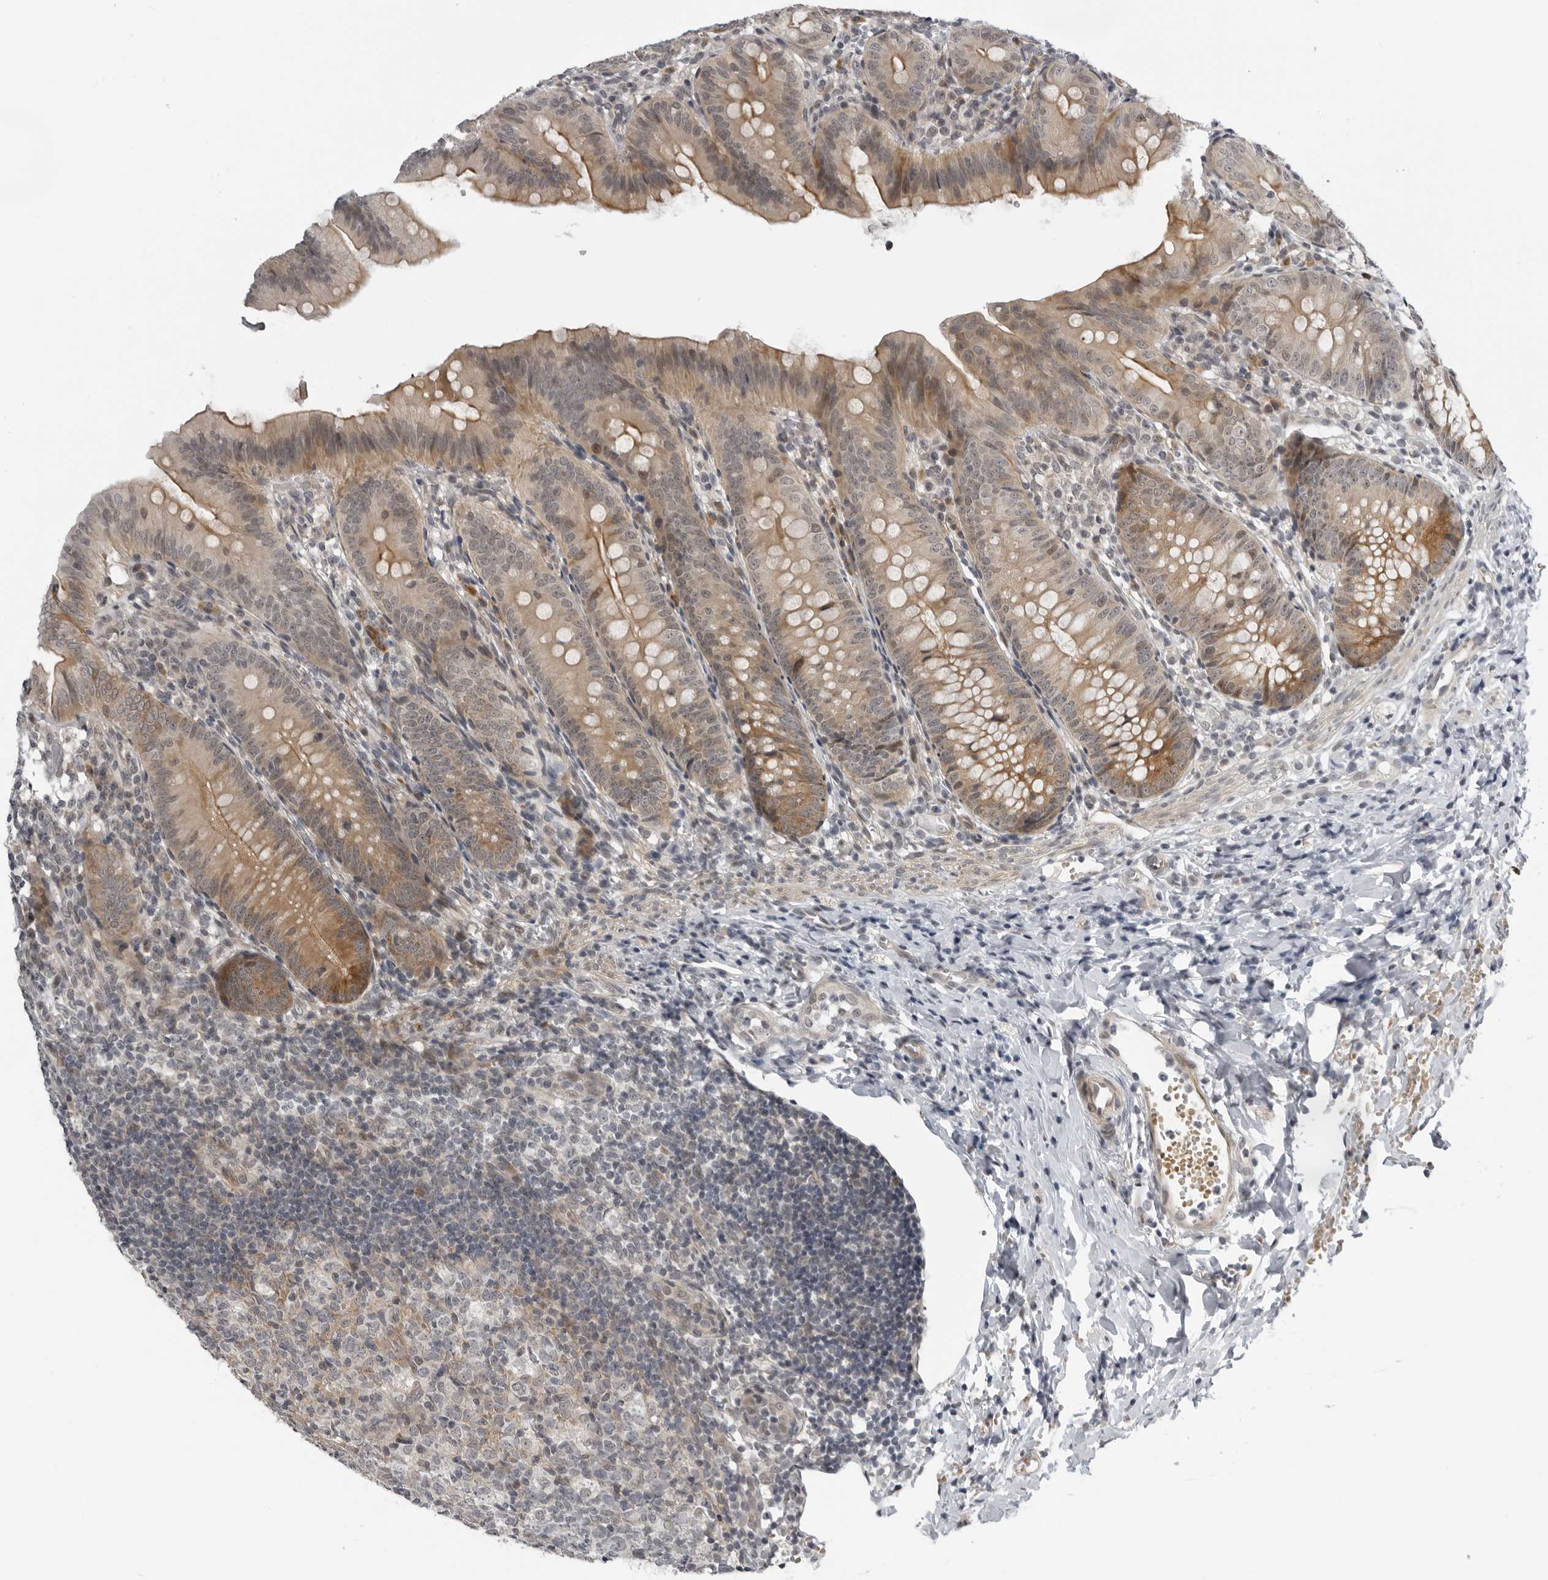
{"staining": {"intensity": "moderate", "quantity": ">75%", "location": "cytoplasmic/membranous,nuclear"}, "tissue": "appendix", "cell_type": "Glandular cells", "image_type": "normal", "snomed": [{"axis": "morphology", "description": "Normal tissue, NOS"}, {"axis": "topography", "description": "Appendix"}], "caption": "Appendix stained for a protein (brown) reveals moderate cytoplasmic/membranous,nuclear positive positivity in about >75% of glandular cells.", "gene": "ALPK2", "patient": {"sex": "male", "age": 1}}